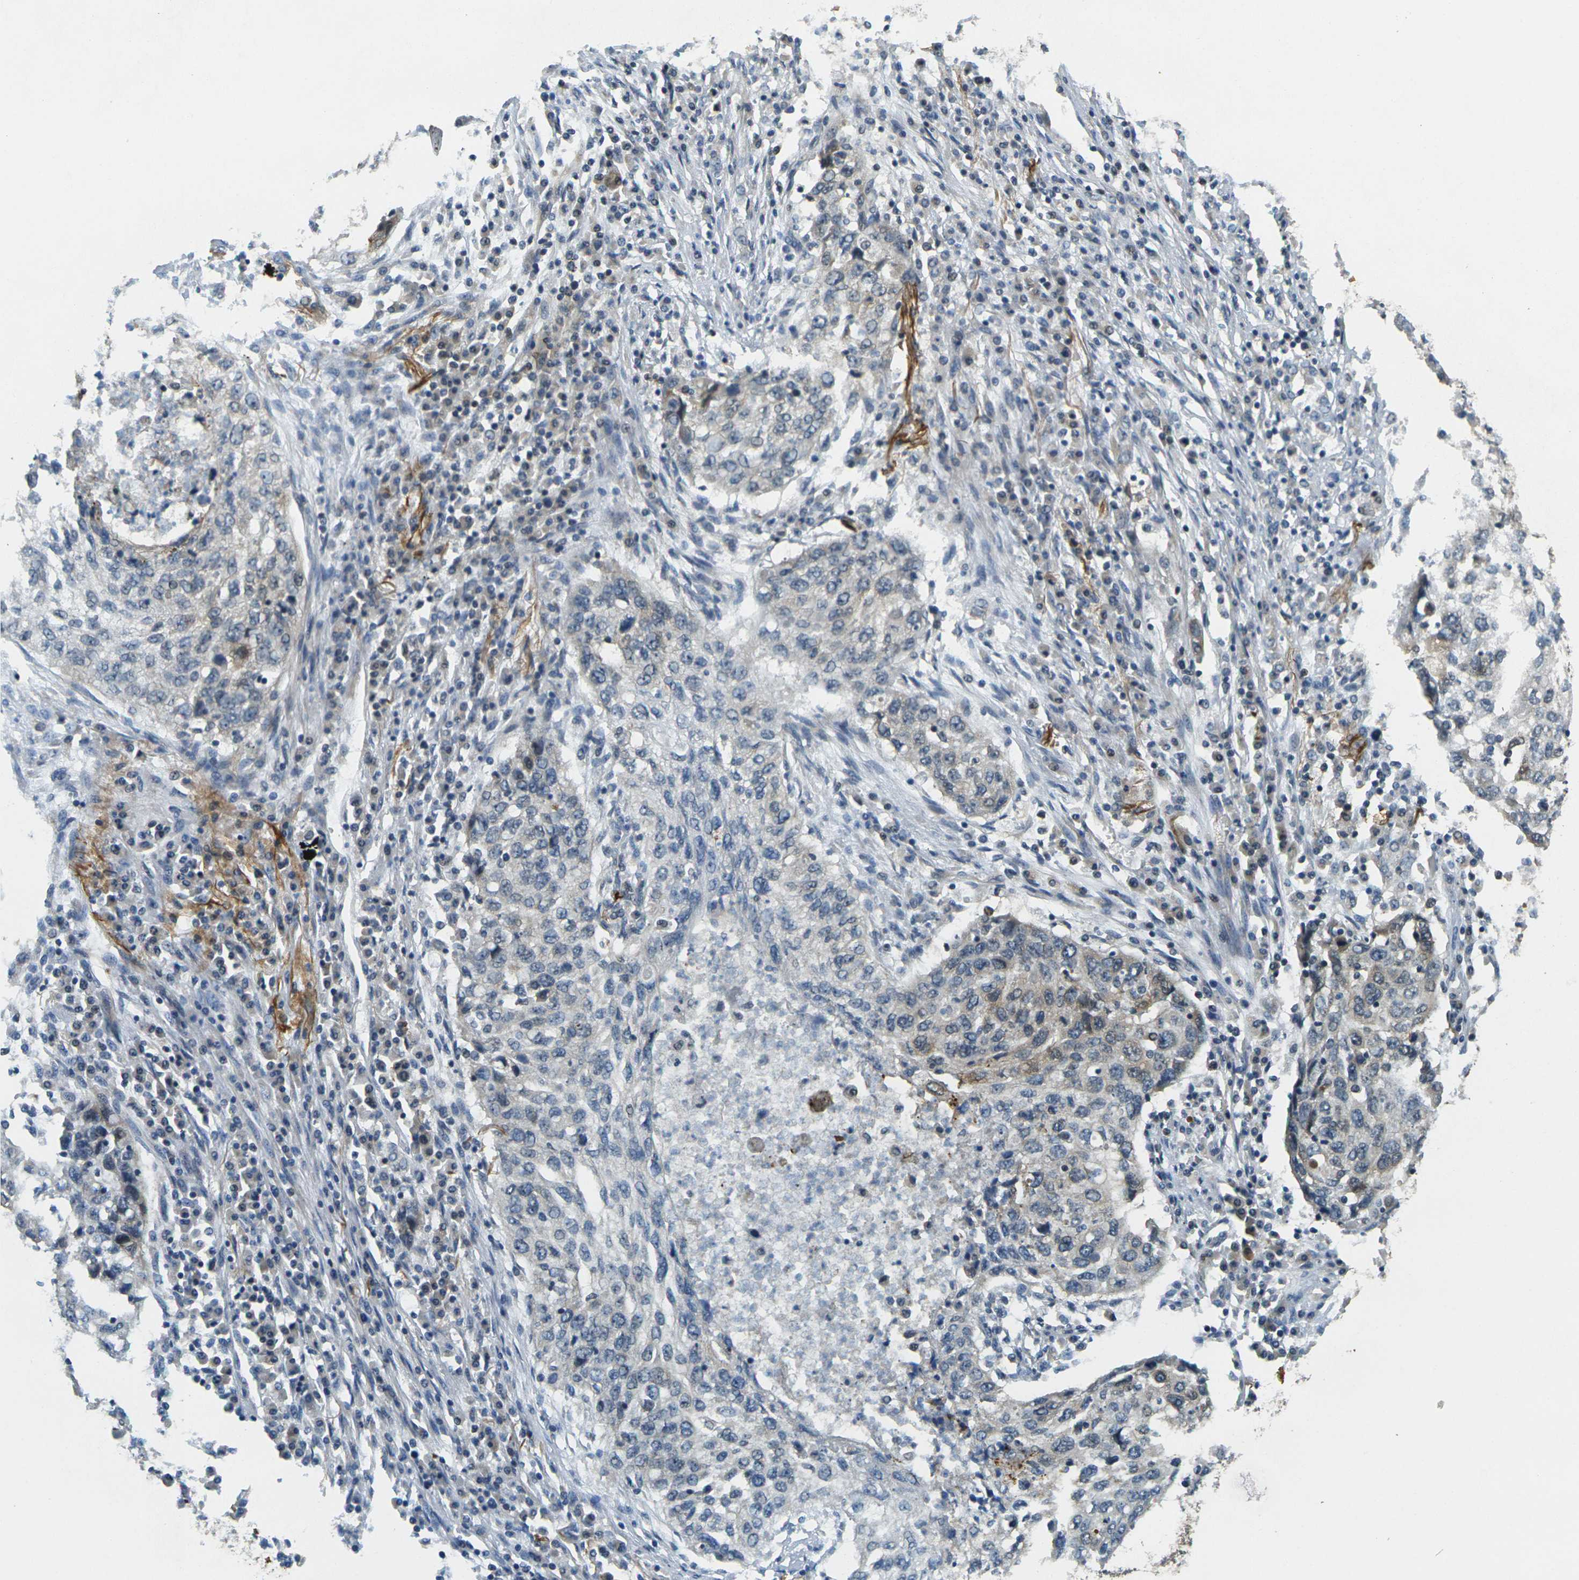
{"staining": {"intensity": "weak", "quantity": "25%-75%", "location": "cytoplasmic/membranous"}, "tissue": "lung cancer", "cell_type": "Tumor cells", "image_type": "cancer", "snomed": [{"axis": "morphology", "description": "Squamous cell carcinoma, NOS"}, {"axis": "topography", "description": "Lung"}], "caption": "A brown stain shows weak cytoplasmic/membranous staining of a protein in human lung cancer (squamous cell carcinoma) tumor cells. The staining was performed using DAB to visualize the protein expression in brown, while the nuclei were stained in blue with hematoxylin (Magnification: 20x).", "gene": "KLHL8", "patient": {"sex": "female", "age": 63}}